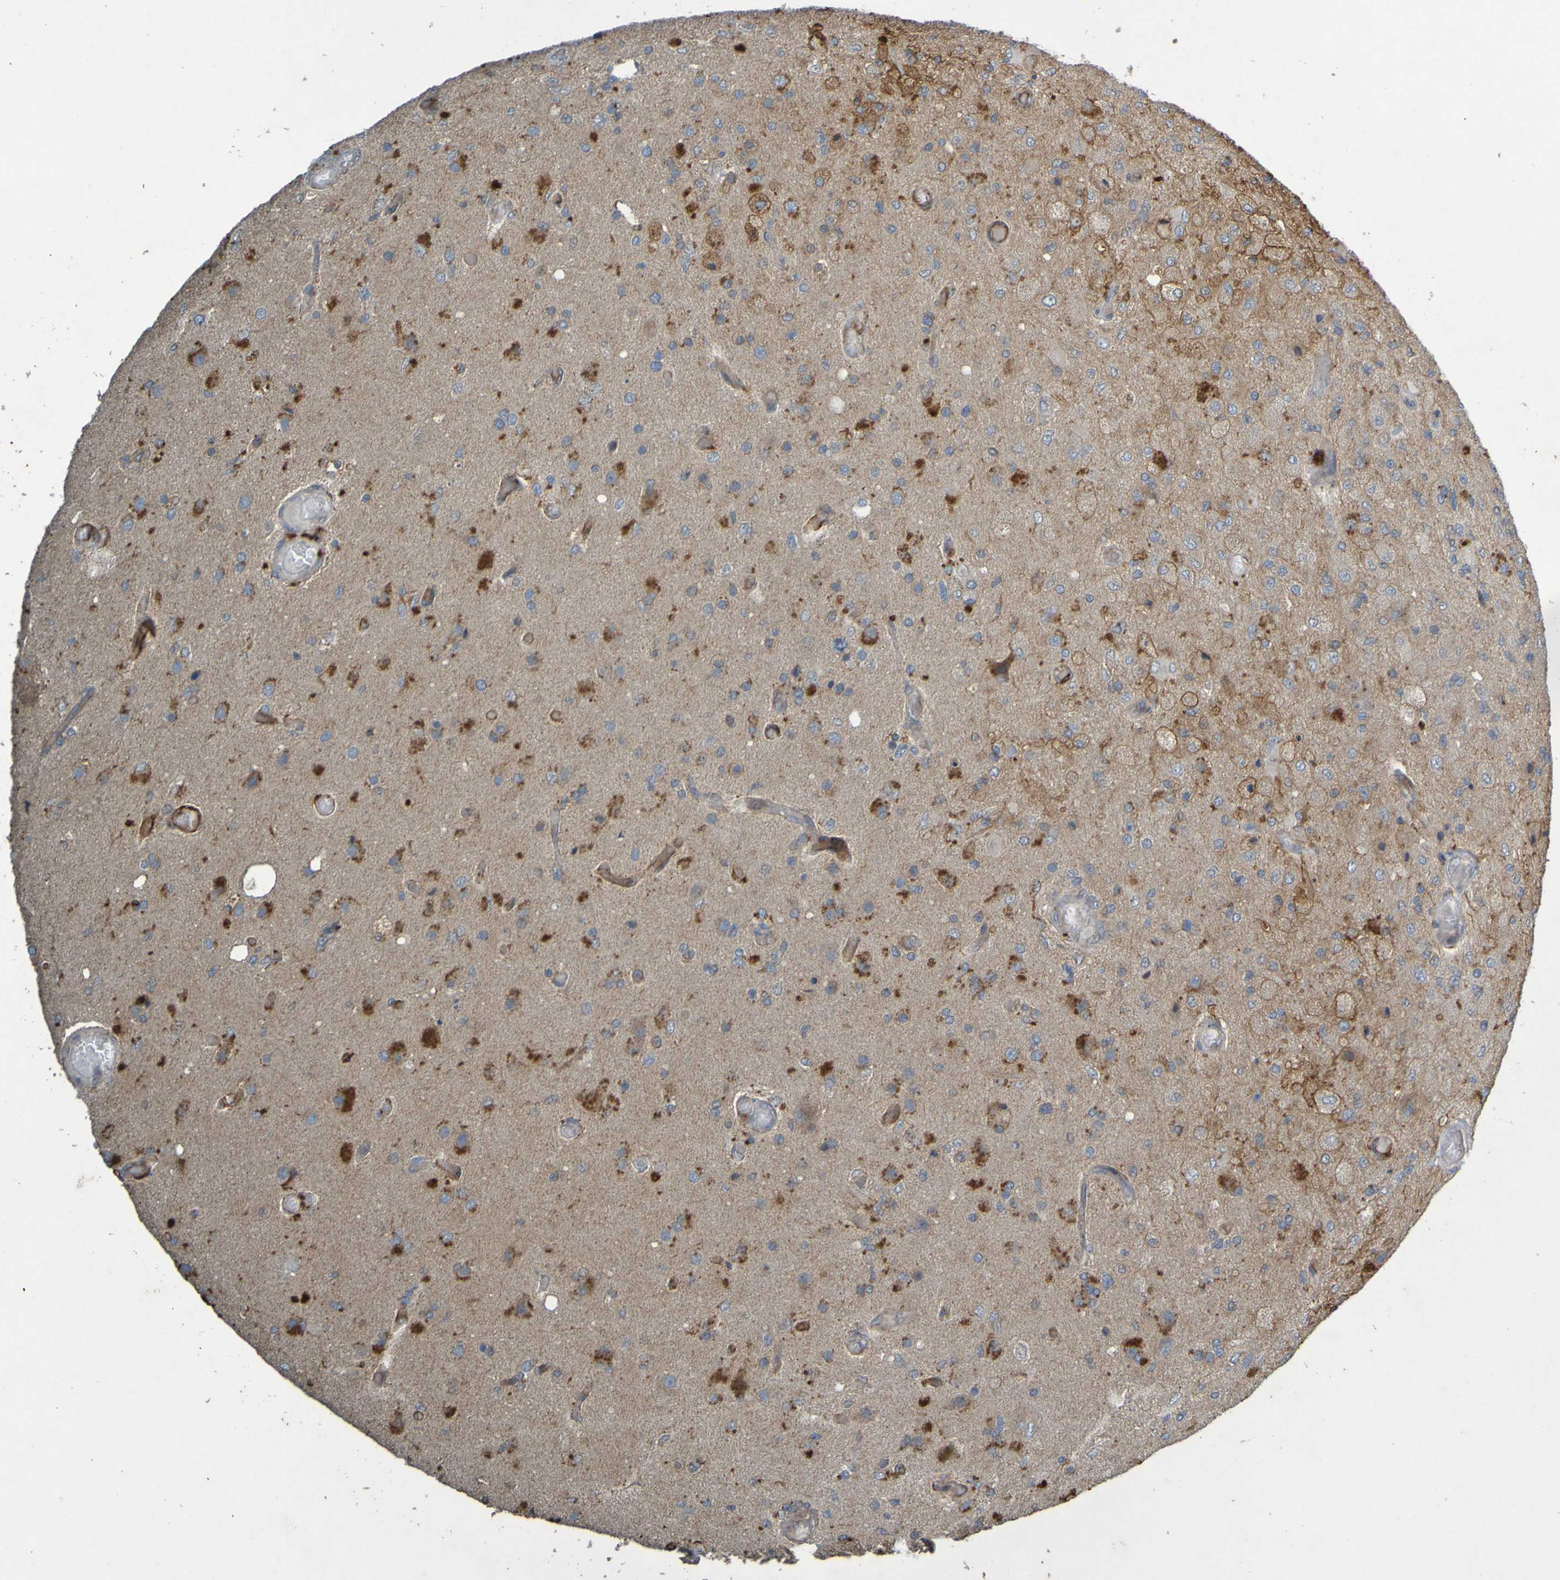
{"staining": {"intensity": "moderate", "quantity": "25%-75%", "location": "cytoplasmic/membranous"}, "tissue": "glioma", "cell_type": "Tumor cells", "image_type": "cancer", "snomed": [{"axis": "morphology", "description": "Normal tissue, NOS"}, {"axis": "morphology", "description": "Glioma, malignant, High grade"}, {"axis": "topography", "description": "Cerebral cortex"}], "caption": "An image of glioma stained for a protein shows moderate cytoplasmic/membranous brown staining in tumor cells.", "gene": "B3GAT2", "patient": {"sex": "male", "age": 77}}